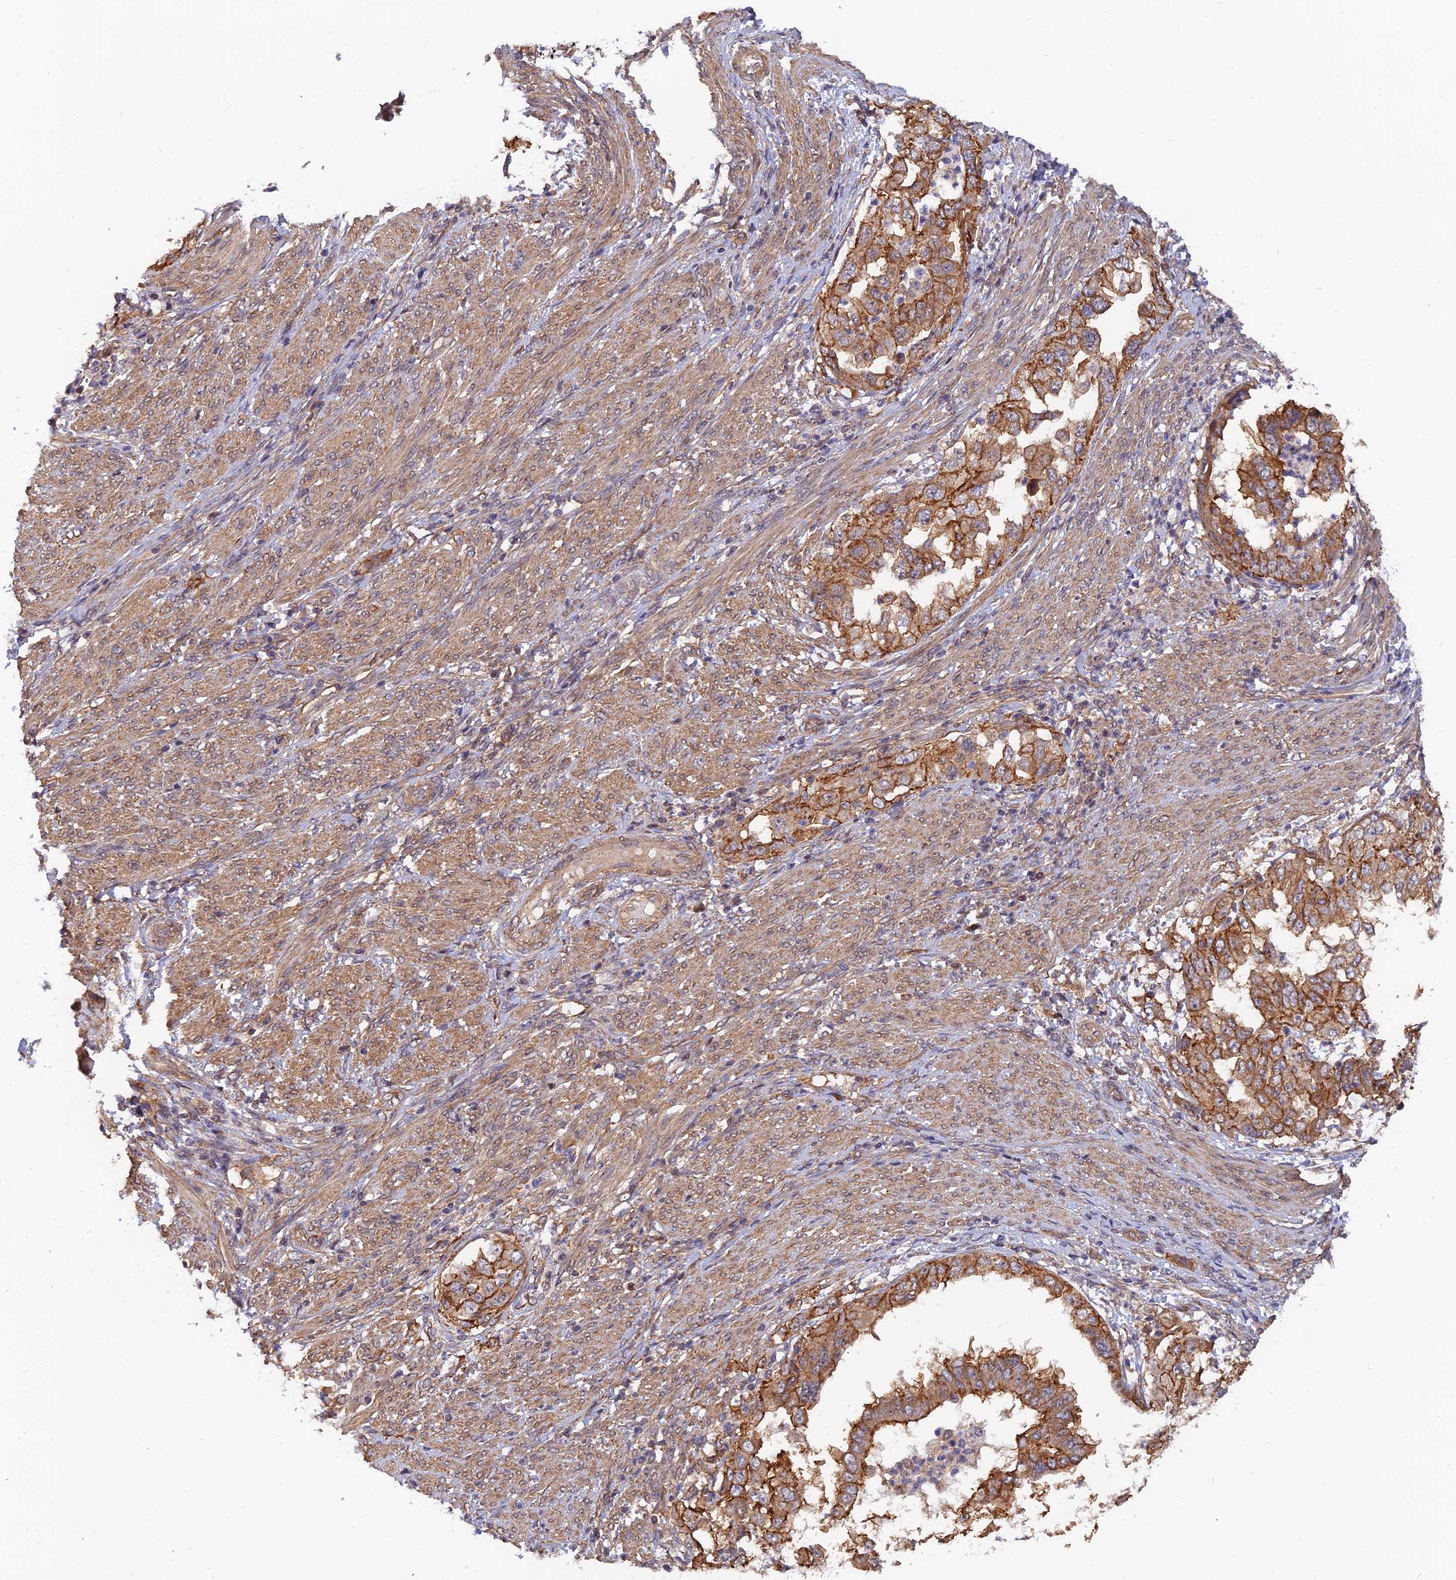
{"staining": {"intensity": "moderate", "quantity": ">75%", "location": "cytoplasmic/membranous"}, "tissue": "endometrial cancer", "cell_type": "Tumor cells", "image_type": "cancer", "snomed": [{"axis": "morphology", "description": "Adenocarcinoma, NOS"}, {"axis": "topography", "description": "Endometrium"}], "caption": "This is a micrograph of immunohistochemistry staining of endometrial cancer (adenocarcinoma), which shows moderate positivity in the cytoplasmic/membranous of tumor cells.", "gene": "WDR41", "patient": {"sex": "female", "age": 85}}